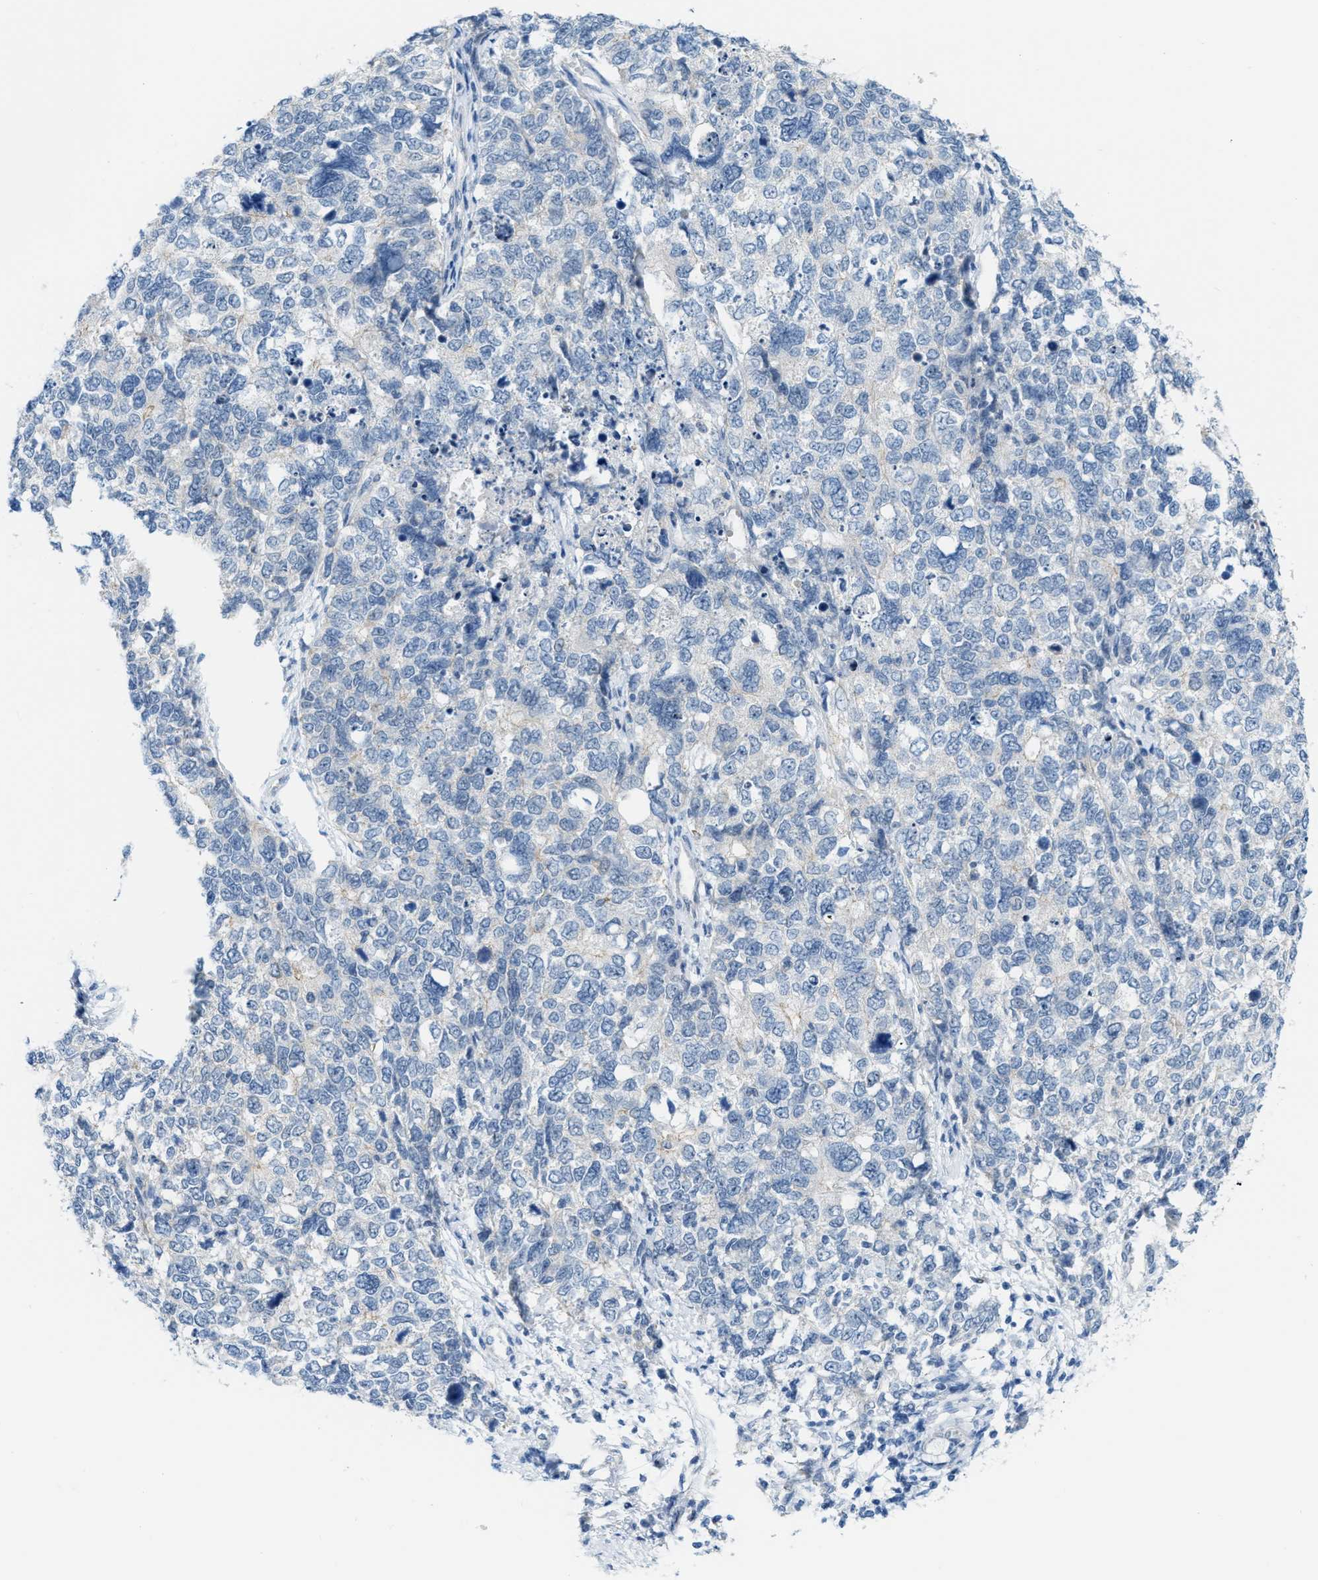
{"staining": {"intensity": "negative", "quantity": "none", "location": "none"}, "tissue": "cervical cancer", "cell_type": "Tumor cells", "image_type": "cancer", "snomed": [{"axis": "morphology", "description": "Squamous cell carcinoma, NOS"}, {"axis": "topography", "description": "Cervix"}], "caption": "A high-resolution micrograph shows immunohistochemistry (IHC) staining of cervical cancer (squamous cell carcinoma), which reveals no significant positivity in tumor cells.", "gene": "PHRF1", "patient": {"sex": "female", "age": 63}}